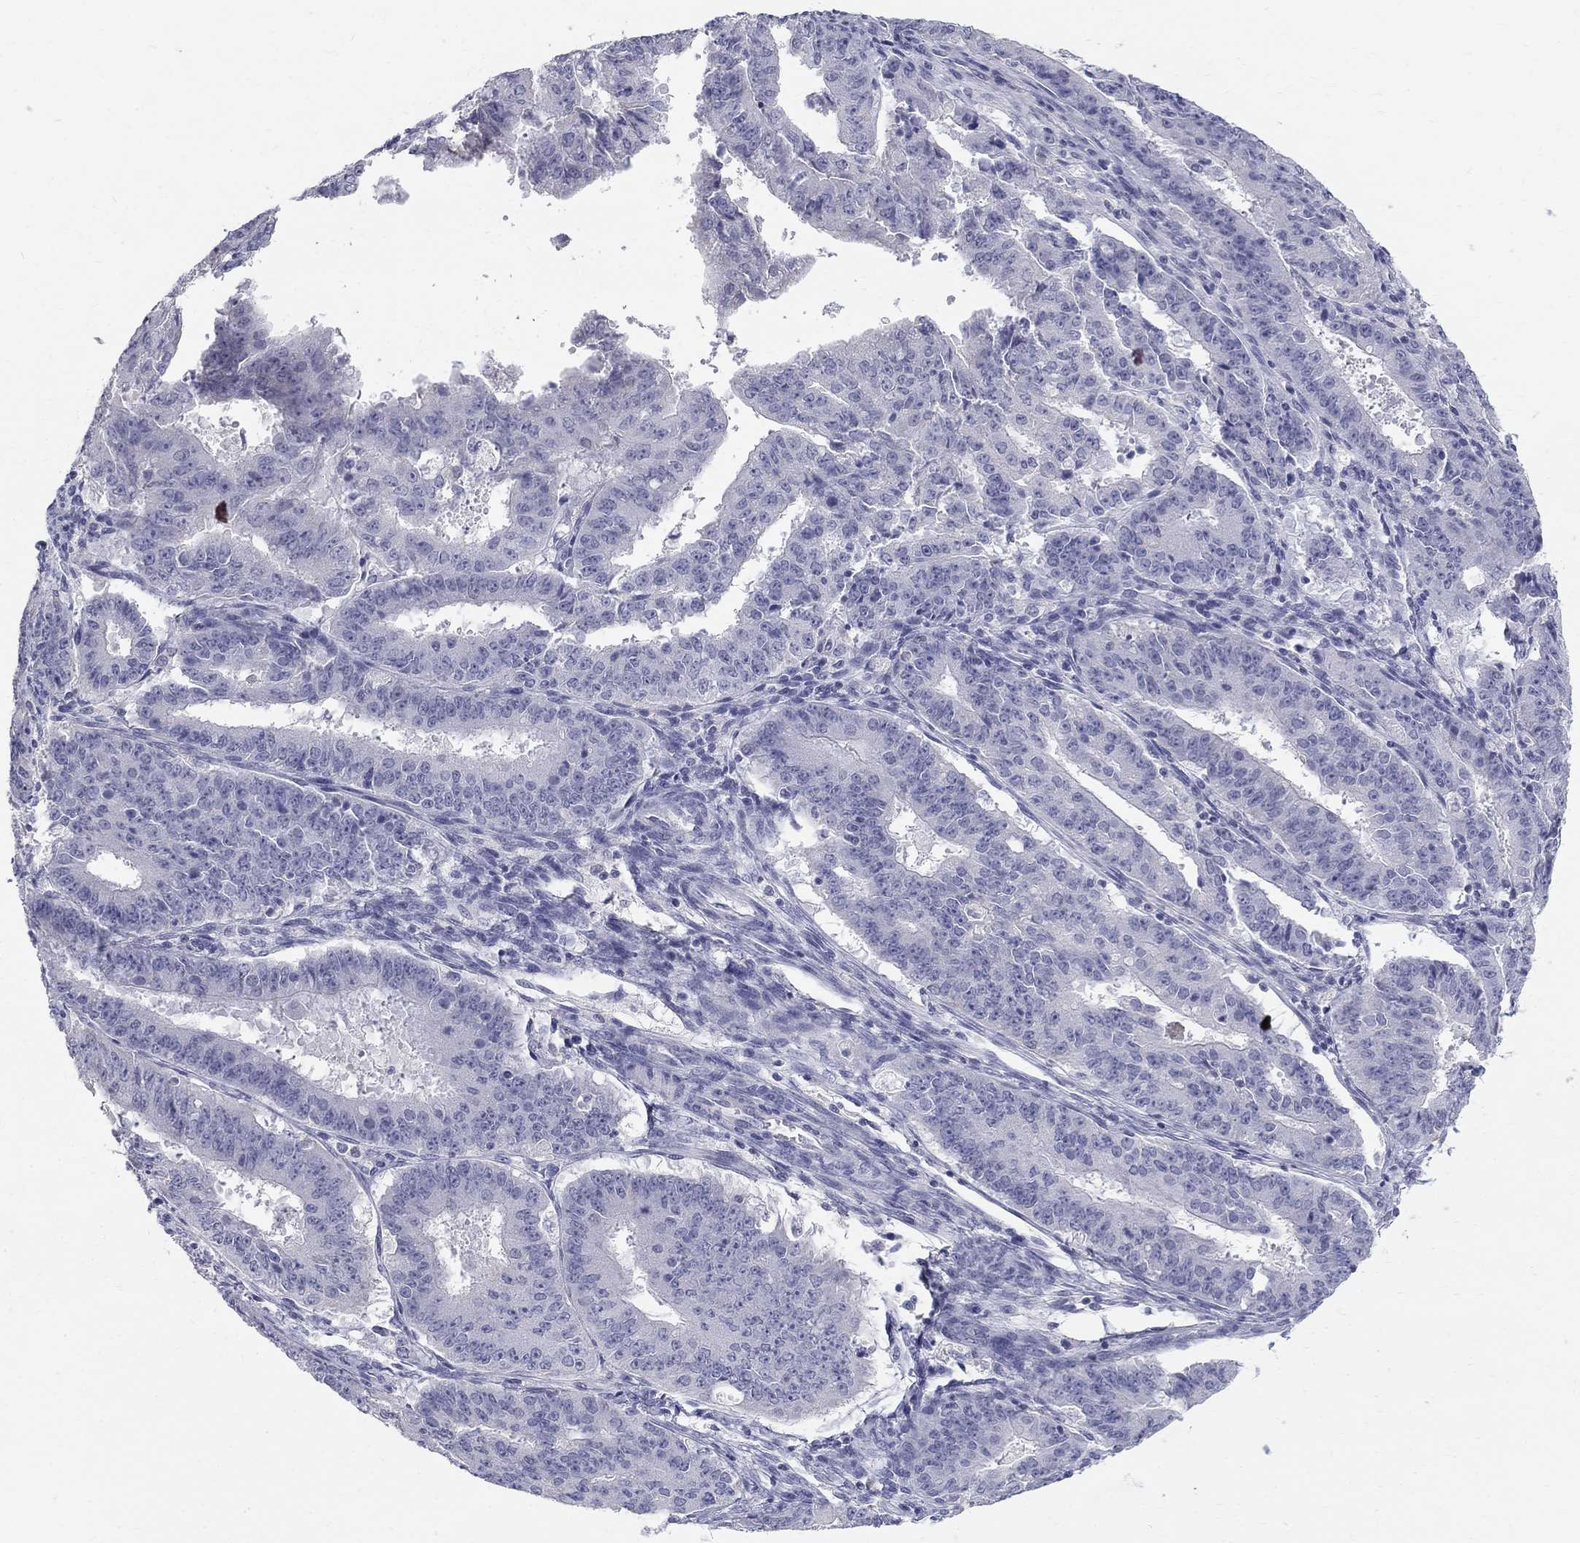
{"staining": {"intensity": "negative", "quantity": "none", "location": "none"}, "tissue": "ovarian cancer", "cell_type": "Tumor cells", "image_type": "cancer", "snomed": [{"axis": "morphology", "description": "Carcinoma, endometroid"}, {"axis": "topography", "description": "Ovary"}], "caption": "The IHC image has no significant staining in tumor cells of endometroid carcinoma (ovarian) tissue.", "gene": "MAGEB6", "patient": {"sex": "female", "age": 42}}